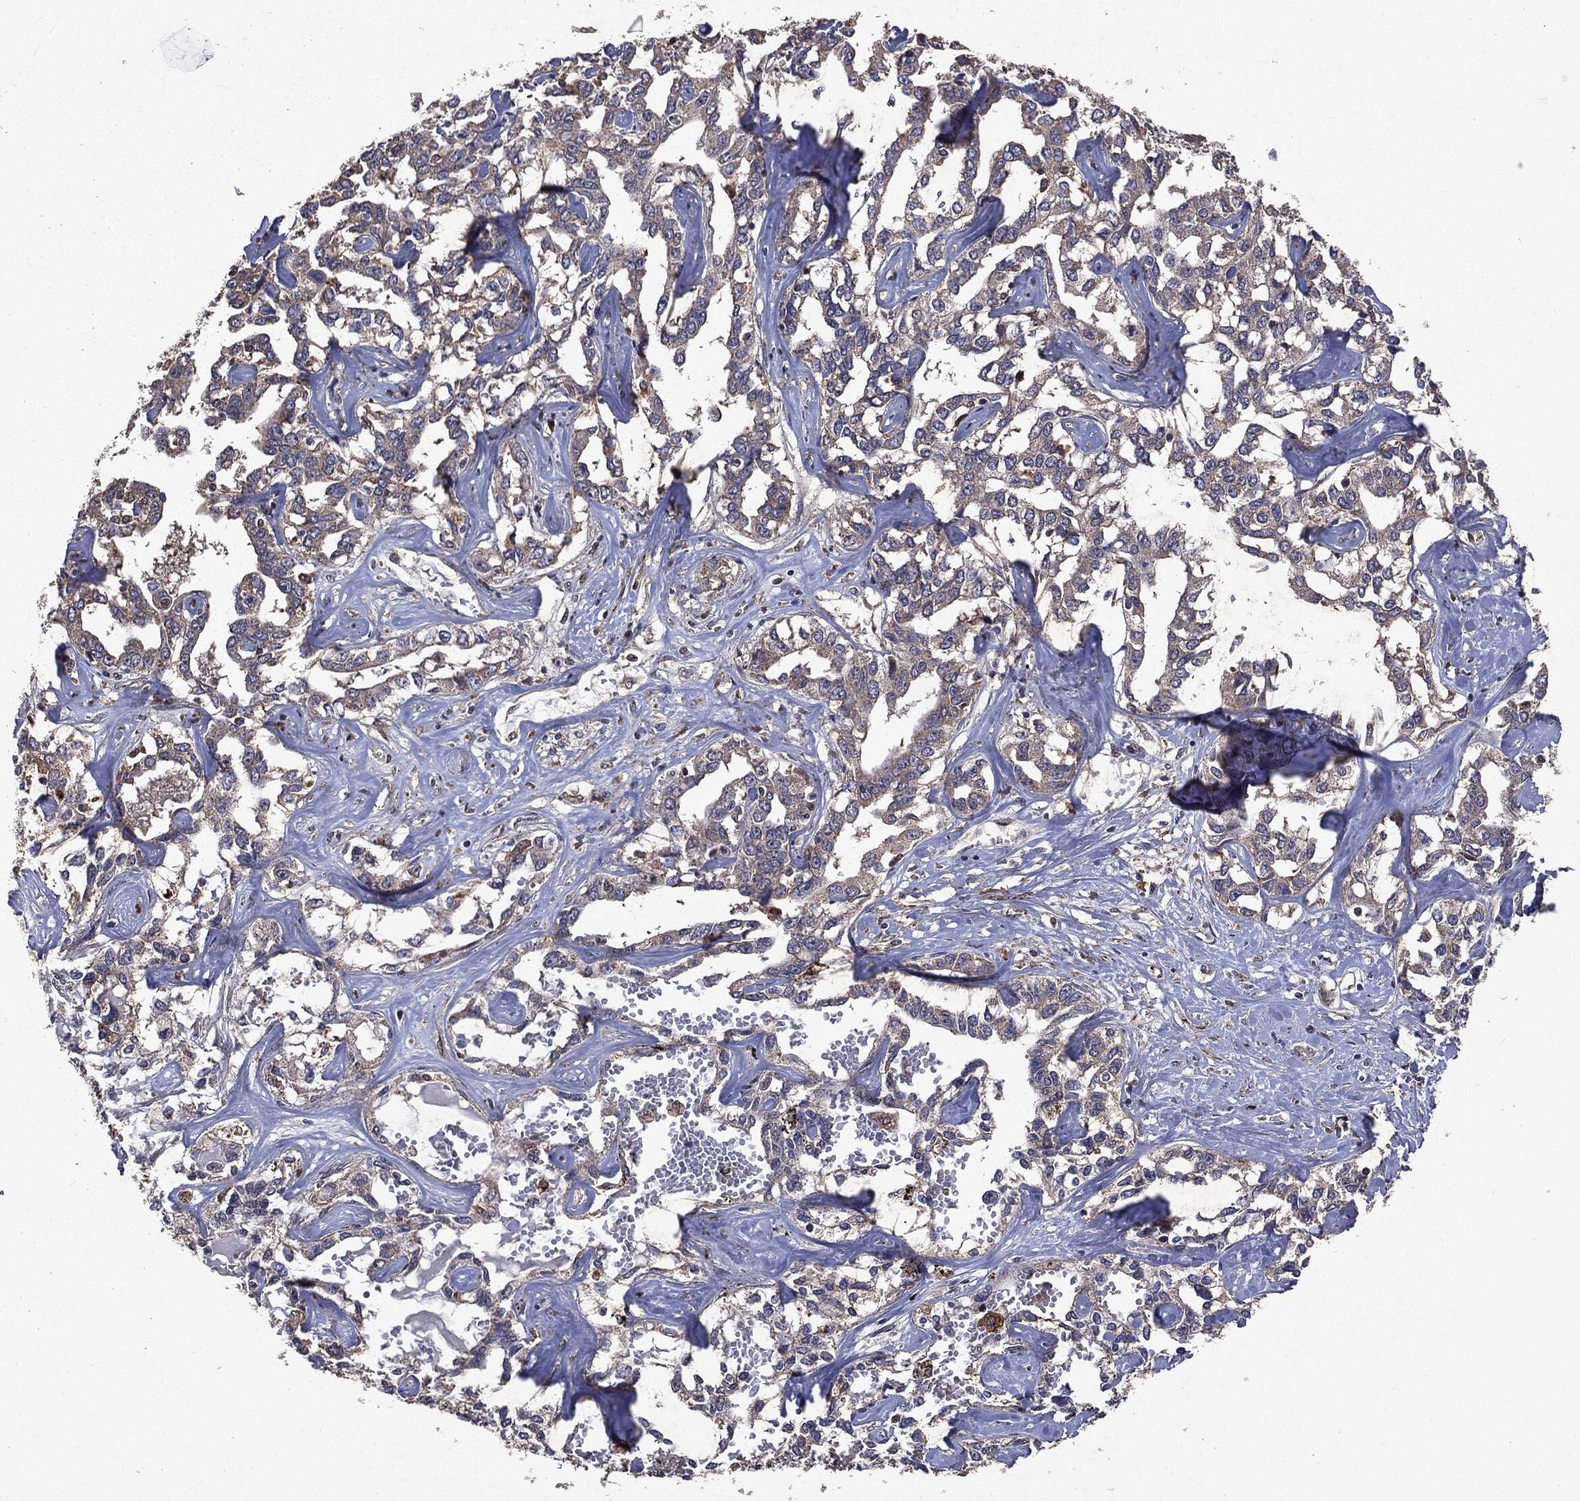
{"staining": {"intensity": "negative", "quantity": "none", "location": "none"}, "tissue": "liver cancer", "cell_type": "Tumor cells", "image_type": "cancer", "snomed": [{"axis": "morphology", "description": "Cholangiocarcinoma"}, {"axis": "topography", "description": "Liver"}], "caption": "There is no significant staining in tumor cells of liver cholangiocarcinoma.", "gene": "PTEN", "patient": {"sex": "male", "age": 59}}